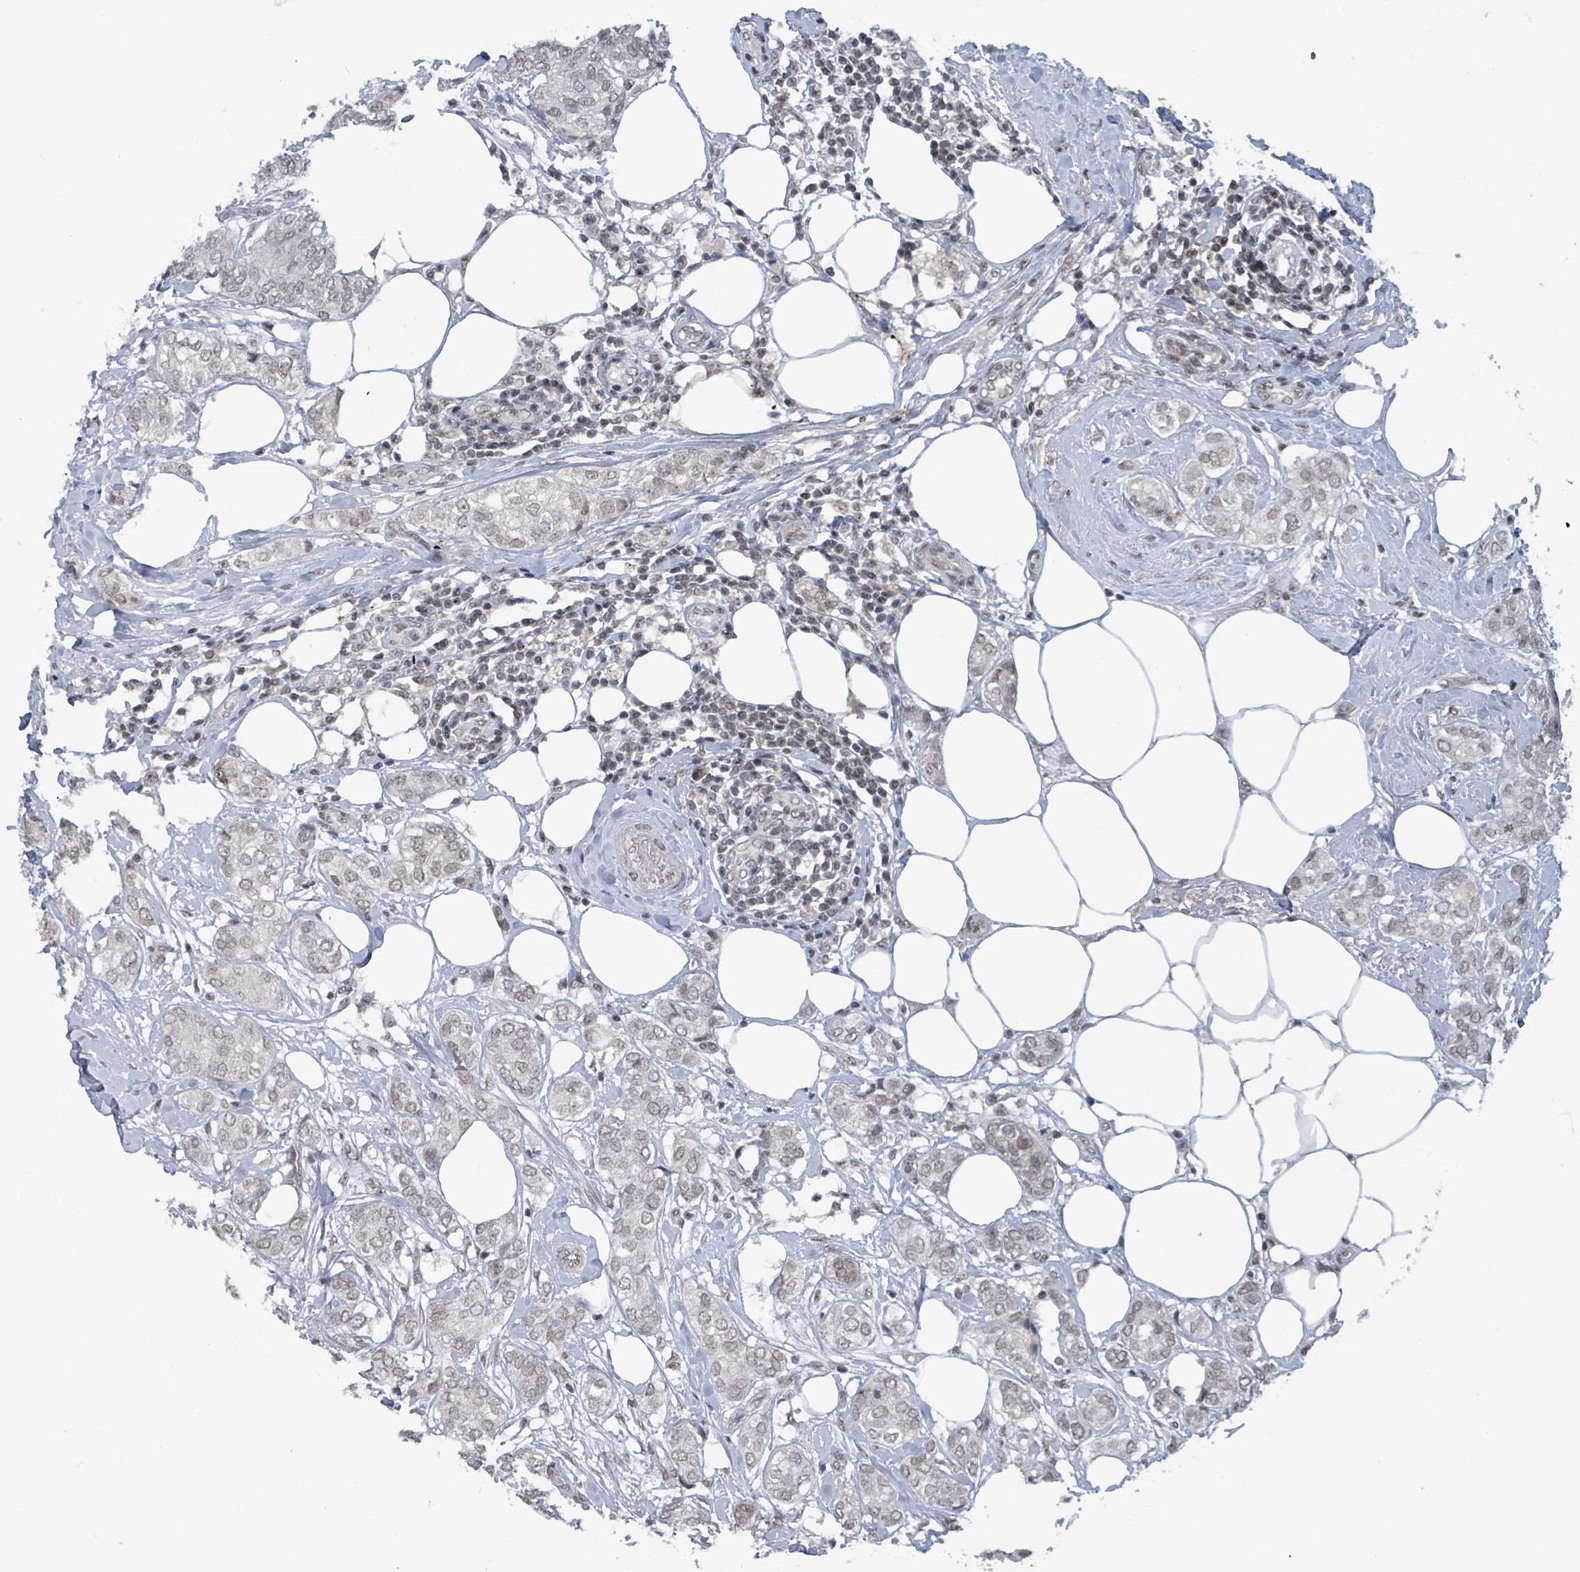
{"staining": {"intensity": "weak", "quantity": ">75%", "location": "nuclear"}, "tissue": "breast cancer", "cell_type": "Tumor cells", "image_type": "cancer", "snomed": [{"axis": "morphology", "description": "Duct carcinoma"}, {"axis": "topography", "description": "Breast"}], "caption": "High-magnification brightfield microscopy of invasive ductal carcinoma (breast) stained with DAB (3,3'-diaminobenzidine) (brown) and counterstained with hematoxylin (blue). tumor cells exhibit weak nuclear expression is identified in about>75% of cells. (brown staining indicates protein expression, while blue staining denotes nuclei).", "gene": "BANP", "patient": {"sex": "female", "age": 73}}